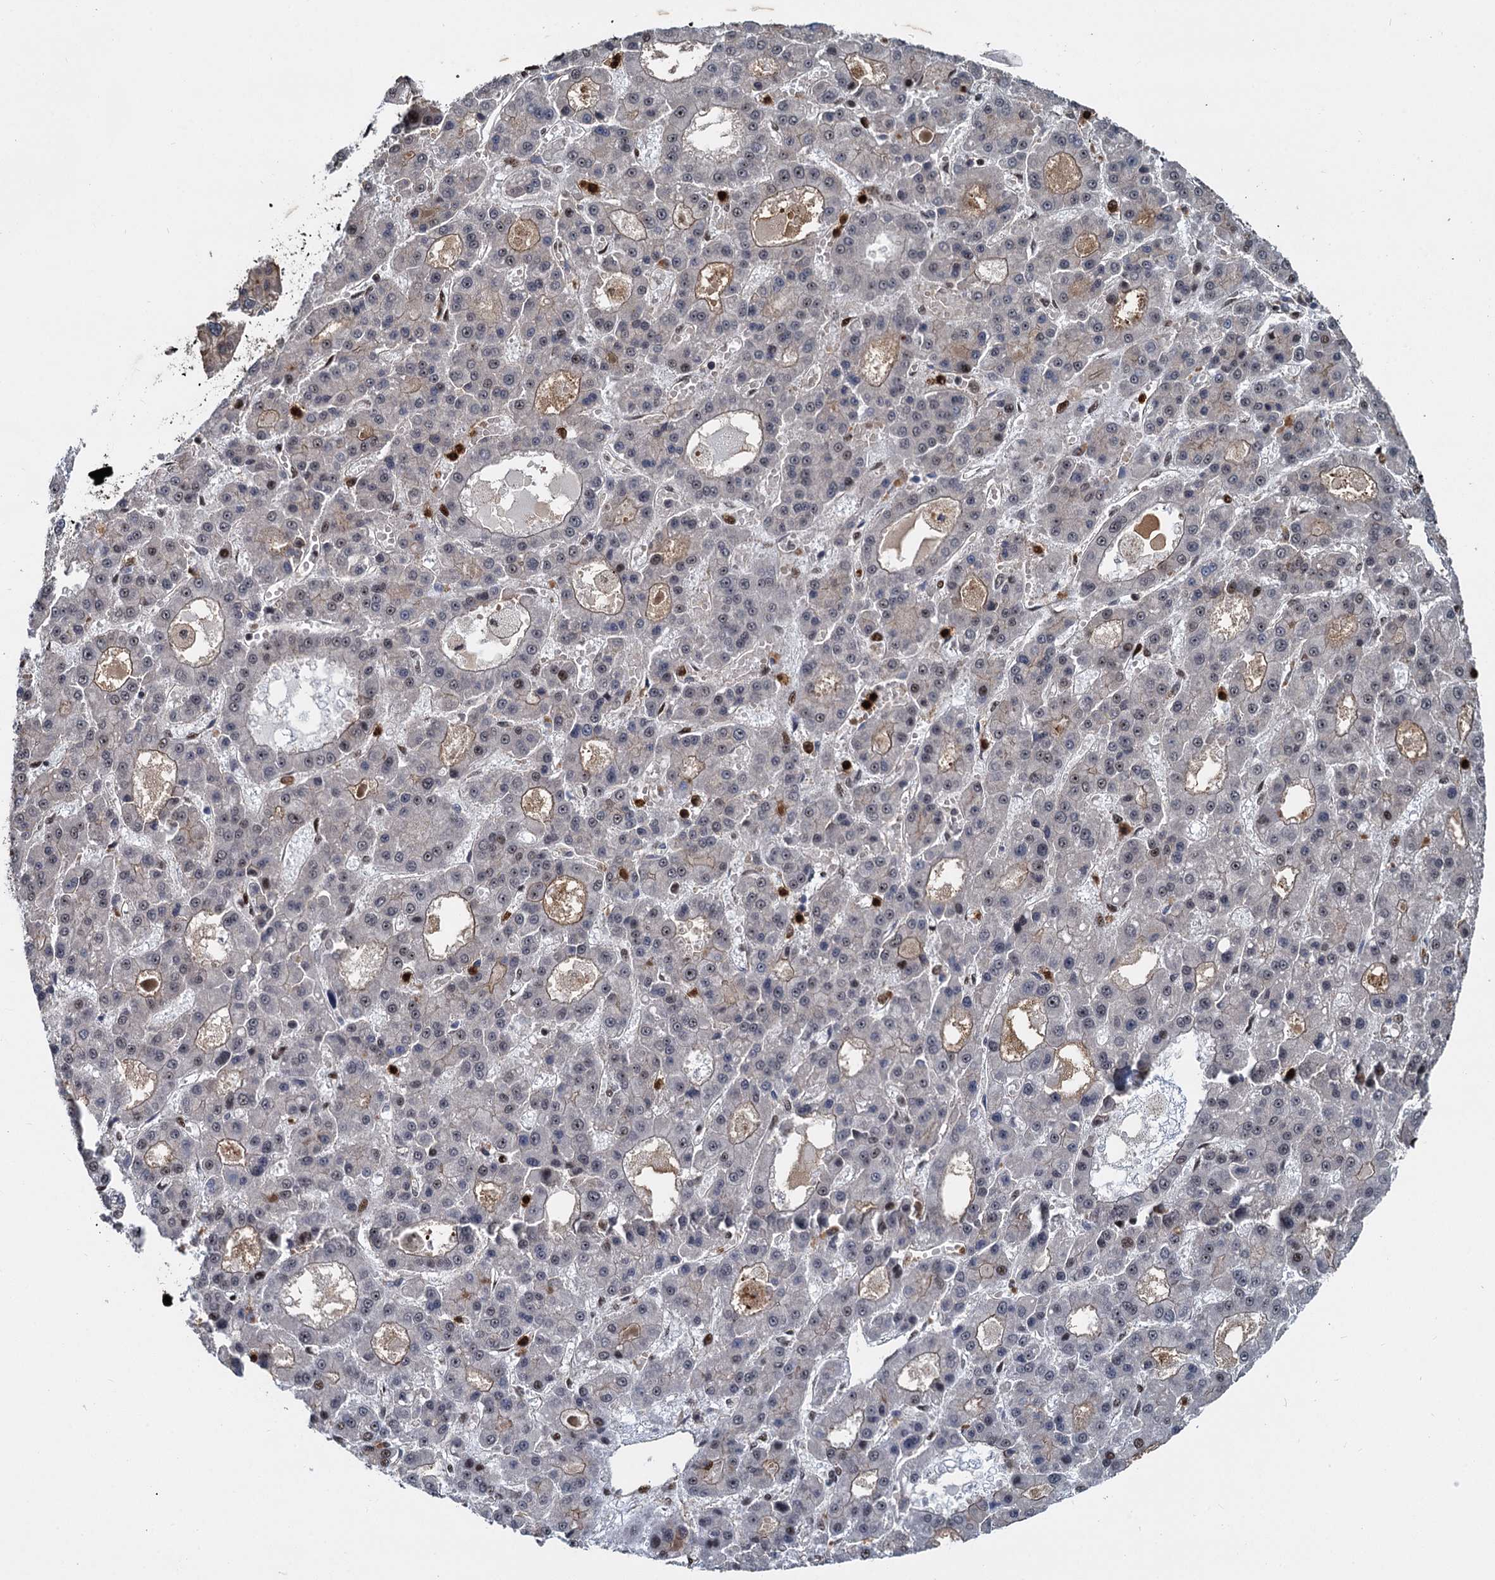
{"staining": {"intensity": "weak", "quantity": "<25%", "location": "cytoplasmic/membranous,nuclear"}, "tissue": "liver cancer", "cell_type": "Tumor cells", "image_type": "cancer", "snomed": [{"axis": "morphology", "description": "Carcinoma, Hepatocellular, NOS"}, {"axis": "topography", "description": "Liver"}], "caption": "This is an immunohistochemistry photomicrograph of liver cancer (hepatocellular carcinoma). There is no expression in tumor cells.", "gene": "ANKRD49", "patient": {"sex": "male", "age": 70}}